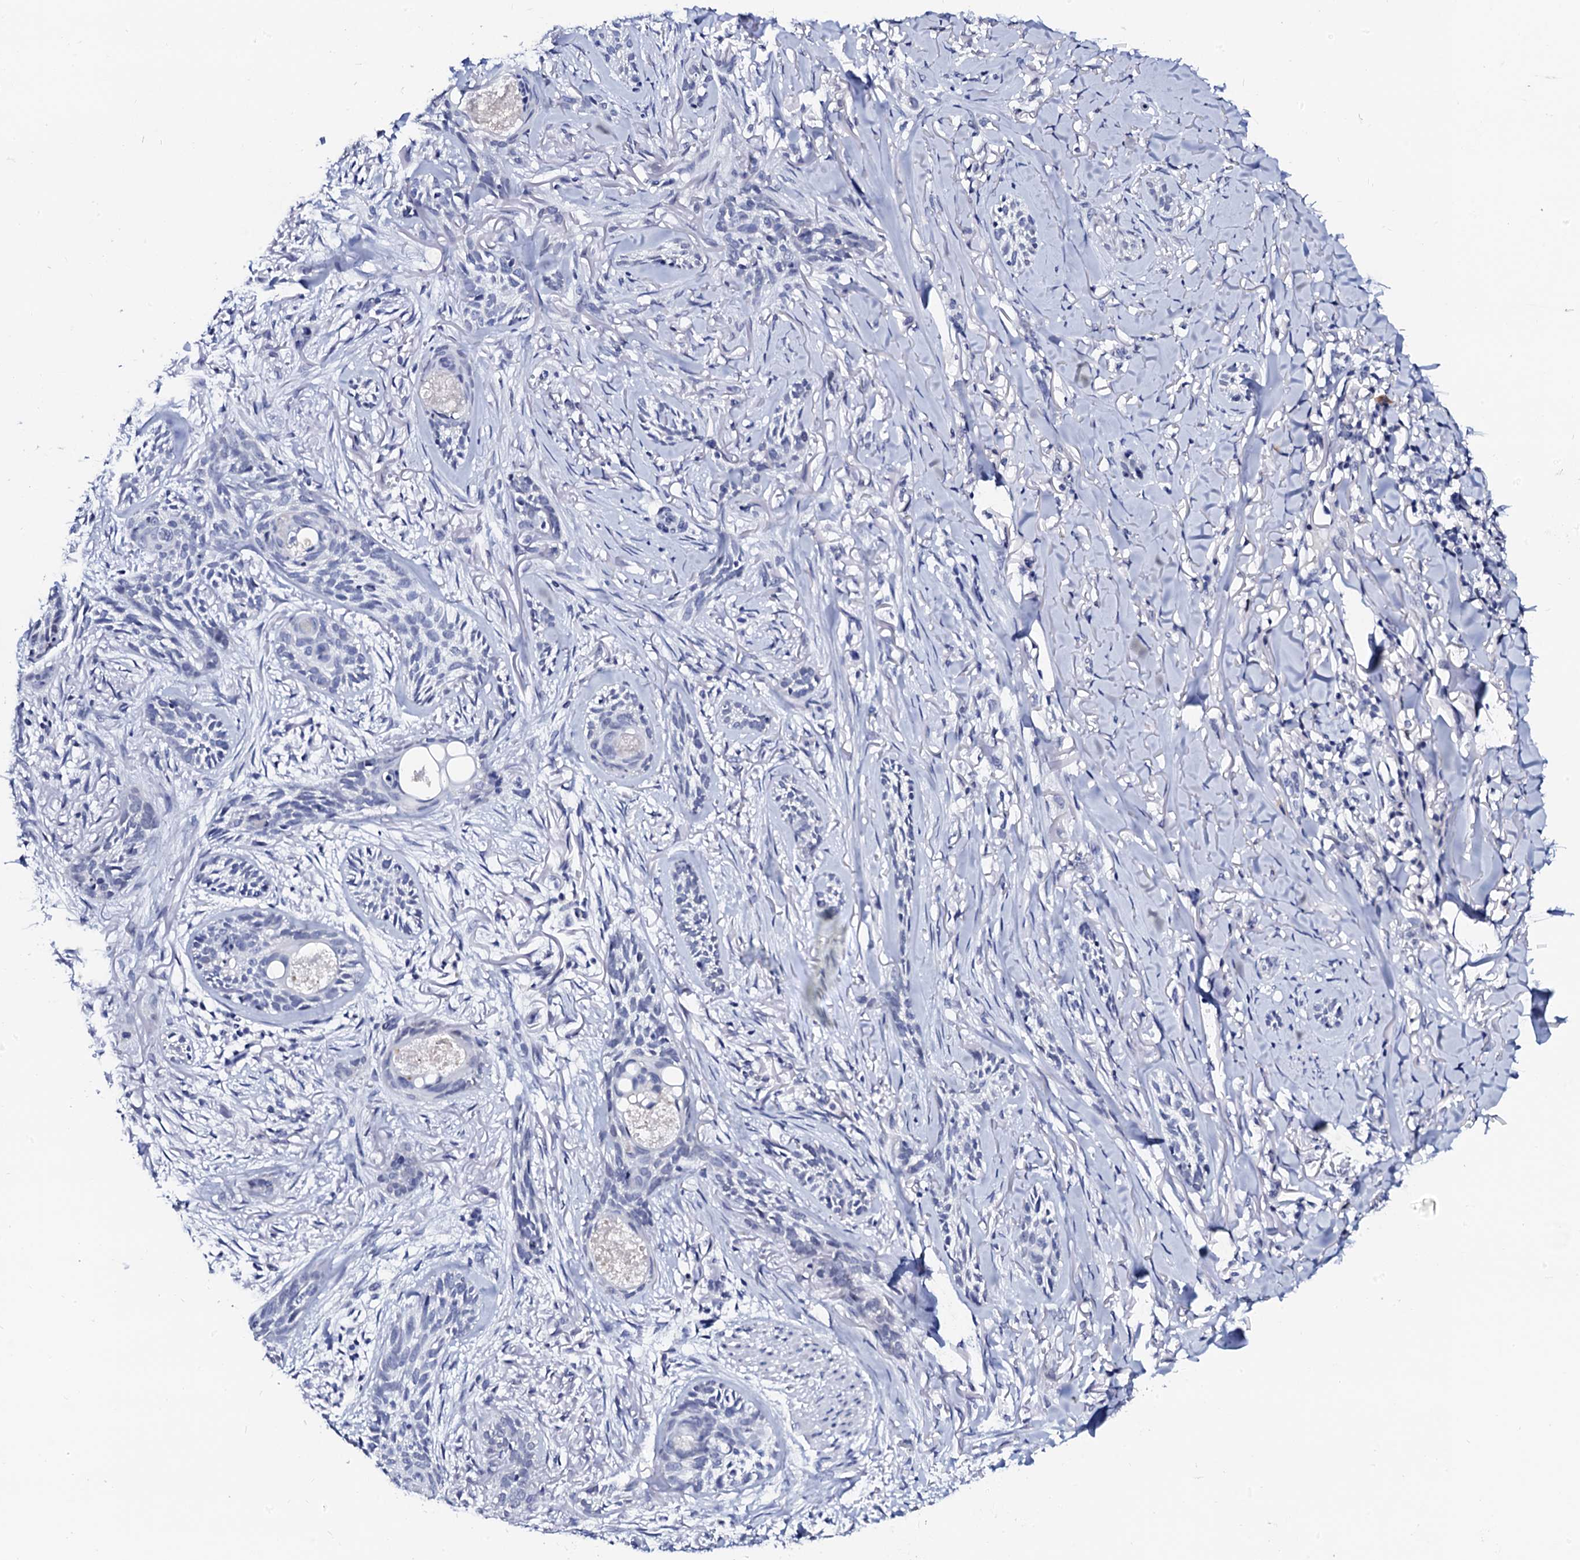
{"staining": {"intensity": "negative", "quantity": "none", "location": "none"}, "tissue": "skin cancer", "cell_type": "Tumor cells", "image_type": "cancer", "snomed": [{"axis": "morphology", "description": "Basal cell carcinoma"}, {"axis": "topography", "description": "Skin"}], "caption": "Immunohistochemistry (IHC) micrograph of skin basal cell carcinoma stained for a protein (brown), which exhibits no positivity in tumor cells.", "gene": "SPATA19", "patient": {"sex": "female", "age": 59}}